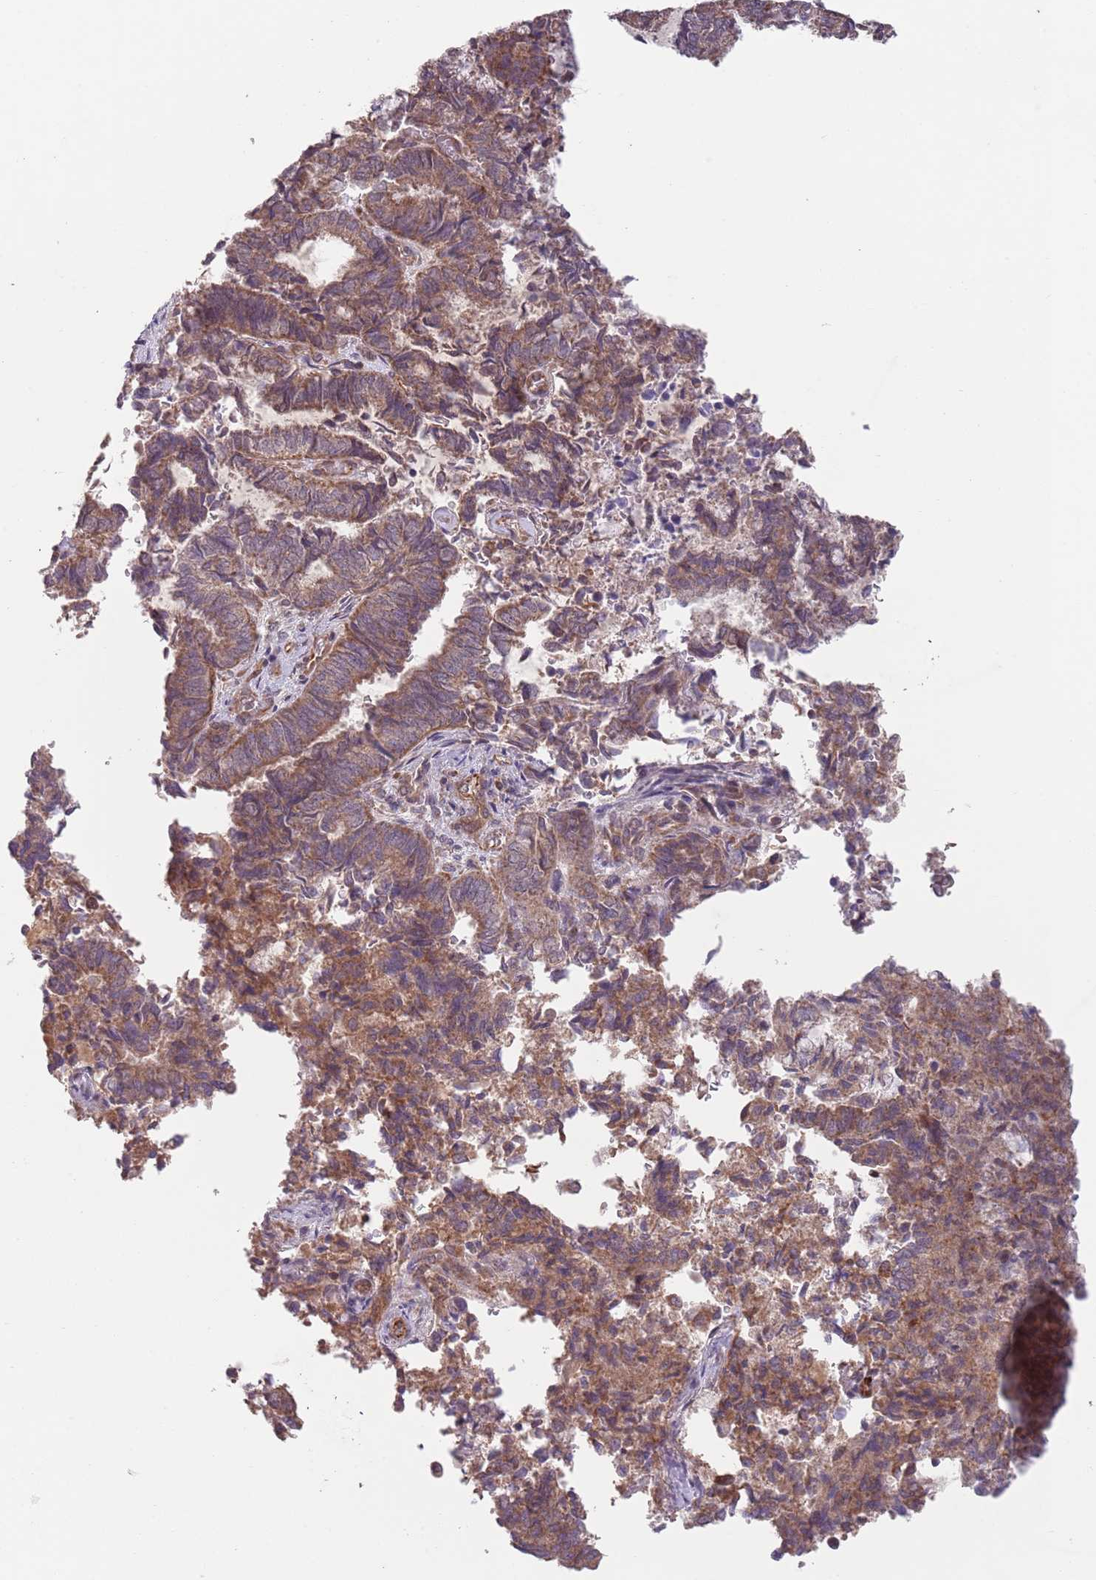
{"staining": {"intensity": "moderate", "quantity": ">75%", "location": "cytoplasmic/membranous"}, "tissue": "endometrial cancer", "cell_type": "Tumor cells", "image_type": "cancer", "snomed": [{"axis": "morphology", "description": "Adenocarcinoma, NOS"}, {"axis": "topography", "description": "Endometrium"}], "caption": "Protein staining of adenocarcinoma (endometrial) tissue shows moderate cytoplasmic/membranous positivity in approximately >75% of tumor cells.", "gene": "CHD9", "patient": {"sex": "female", "age": 80}}